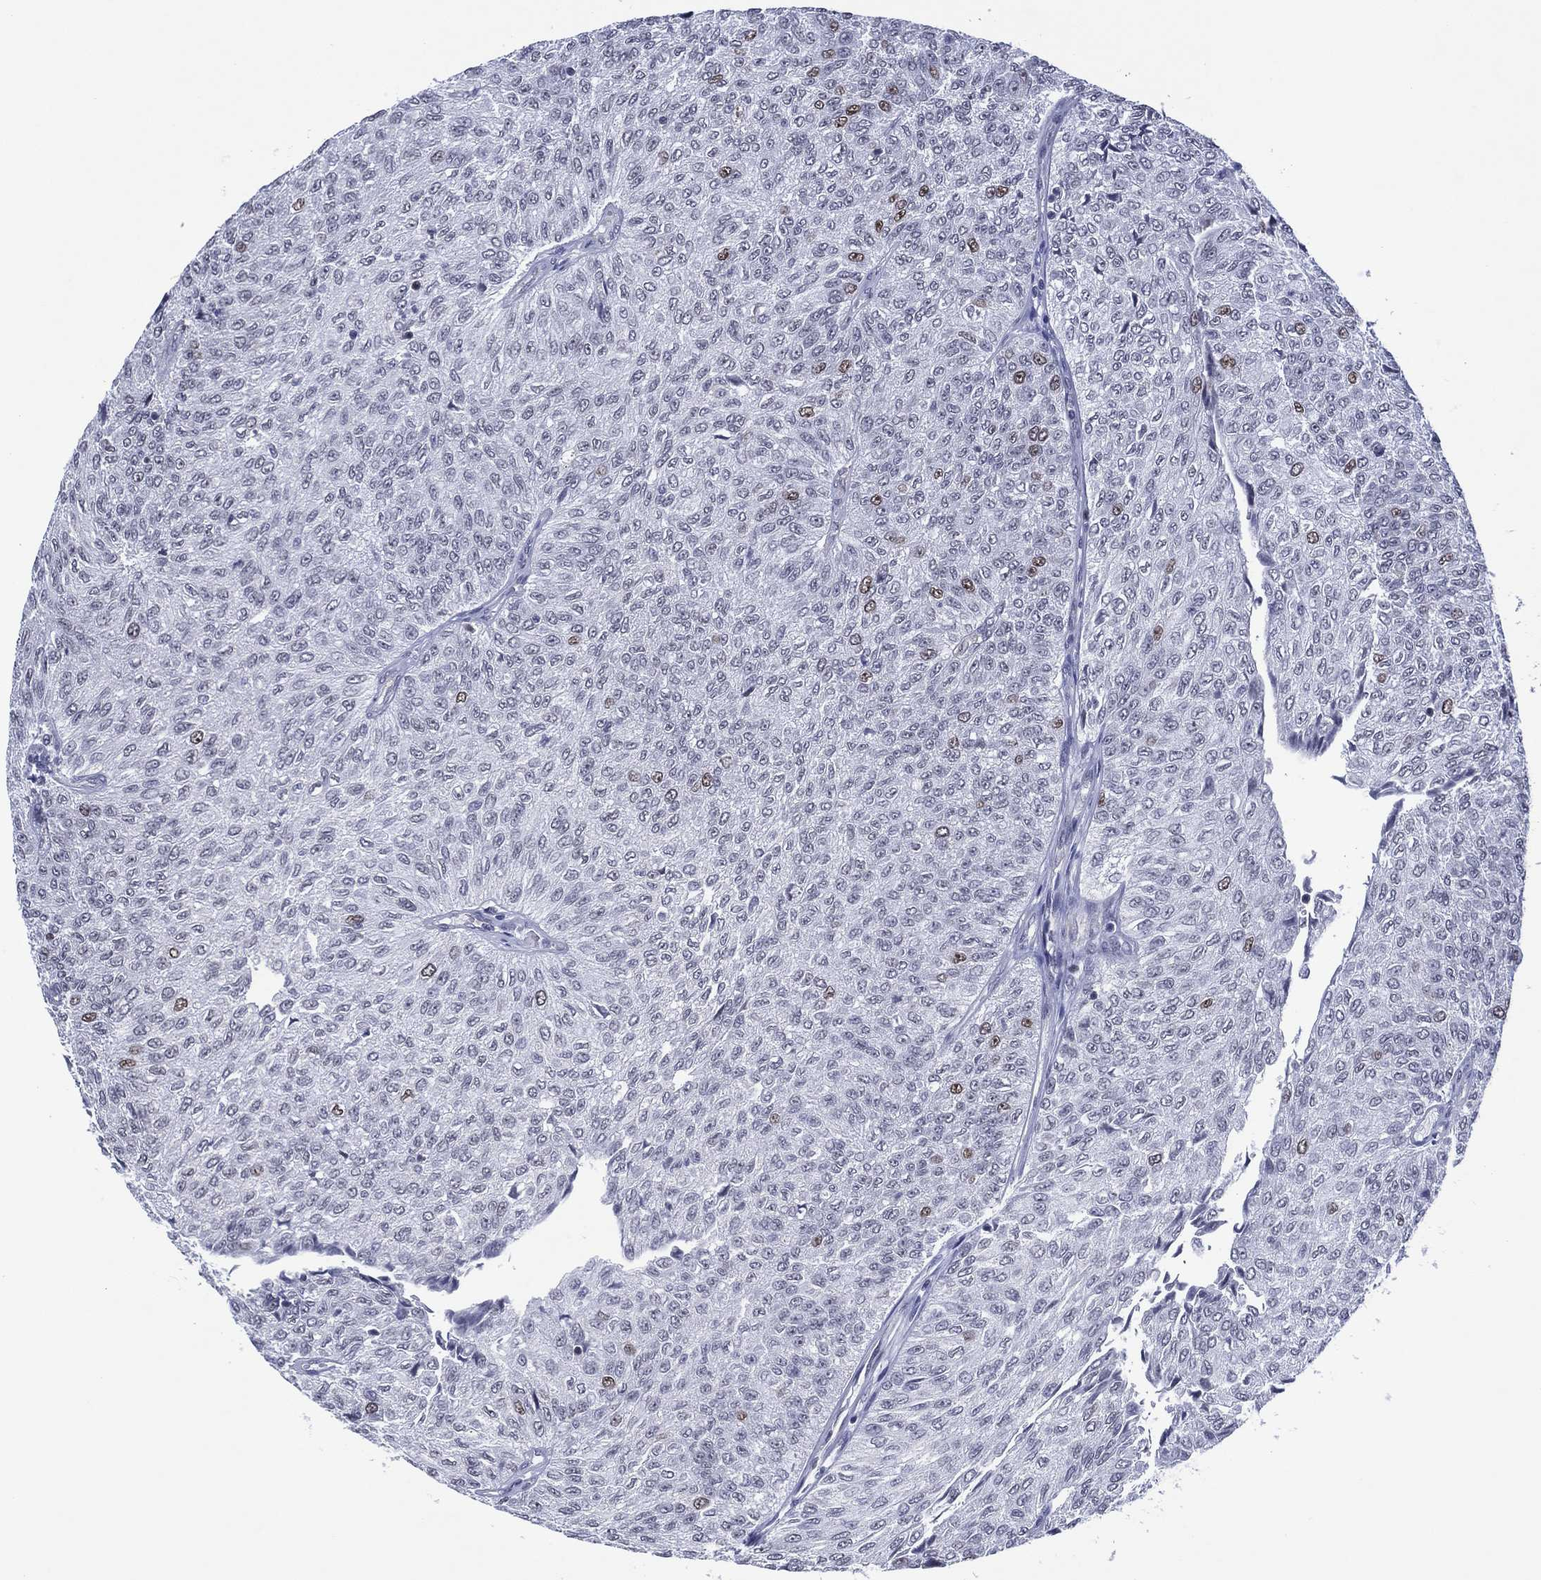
{"staining": {"intensity": "moderate", "quantity": "<25%", "location": "nuclear"}, "tissue": "urothelial cancer", "cell_type": "Tumor cells", "image_type": "cancer", "snomed": [{"axis": "morphology", "description": "Urothelial carcinoma, Low grade"}, {"axis": "topography", "description": "Urinary bladder"}], "caption": "Brown immunohistochemical staining in low-grade urothelial carcinoma shows moderate nuclear staining in about <25% of tumor cells.", "gene": "GATA6", "patient": {"sex": "male", "age": 78}}